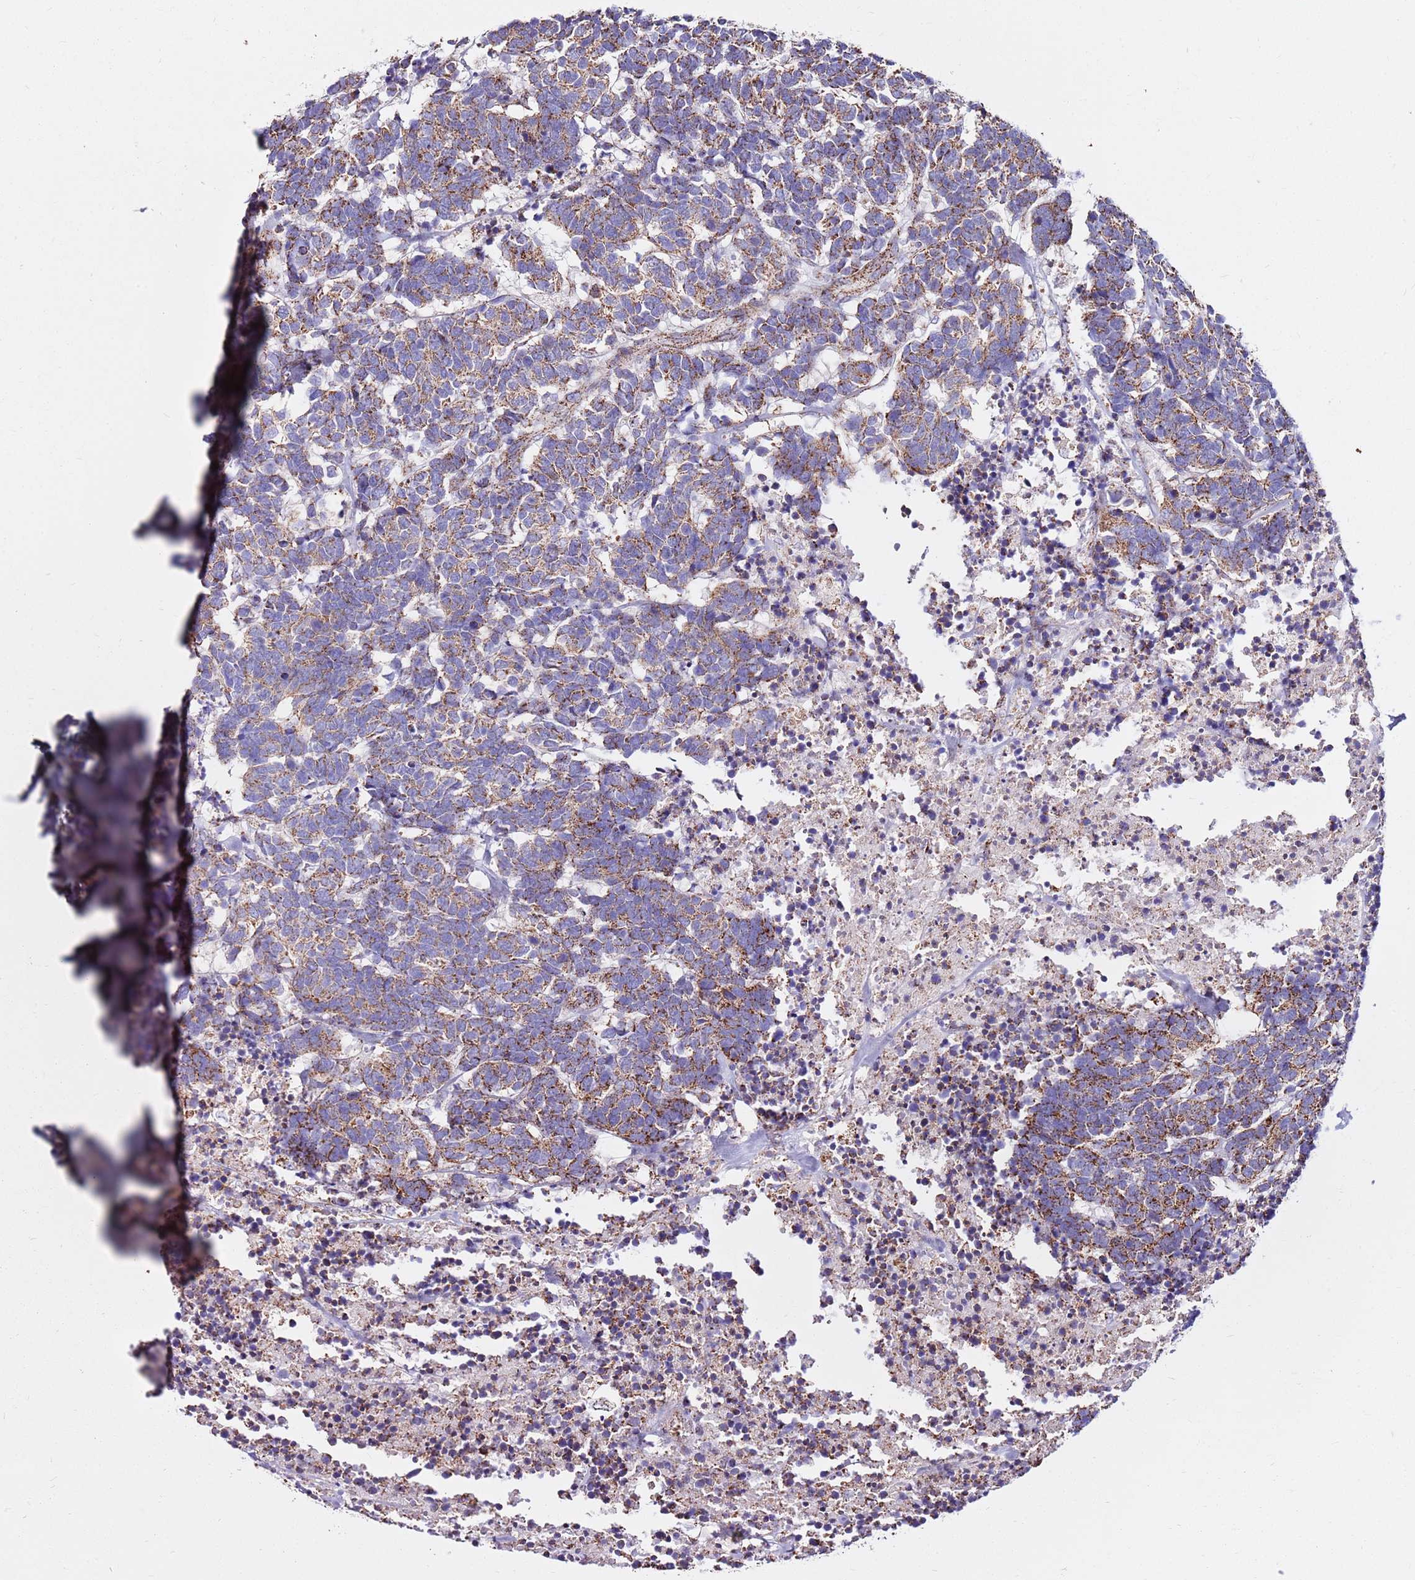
{"staining": {"intensity": "moderate", "quantity": ">75%", "location": "cytoplasmic/membranous"}, "tissue": "carcinoid", "cell_type": "Tumor cells", "image_type": "cancer", "snomed": [{"axis": "morphology", "description": "Carcinoma, NOS"}, {"axis": "morphology", "description": "Carcinoid, malignant, NOS"}, {"axis": "topography", "description": "Urinary bladder"}], "caption": "Brown immunohistochemical staining in human malignant carcinoid demonstrates moderate cytoplasmic/membranous staining in about >75% of tumor cells.", "gene": "HECTD4", "patient": {"sex": "male", "age": 57}}